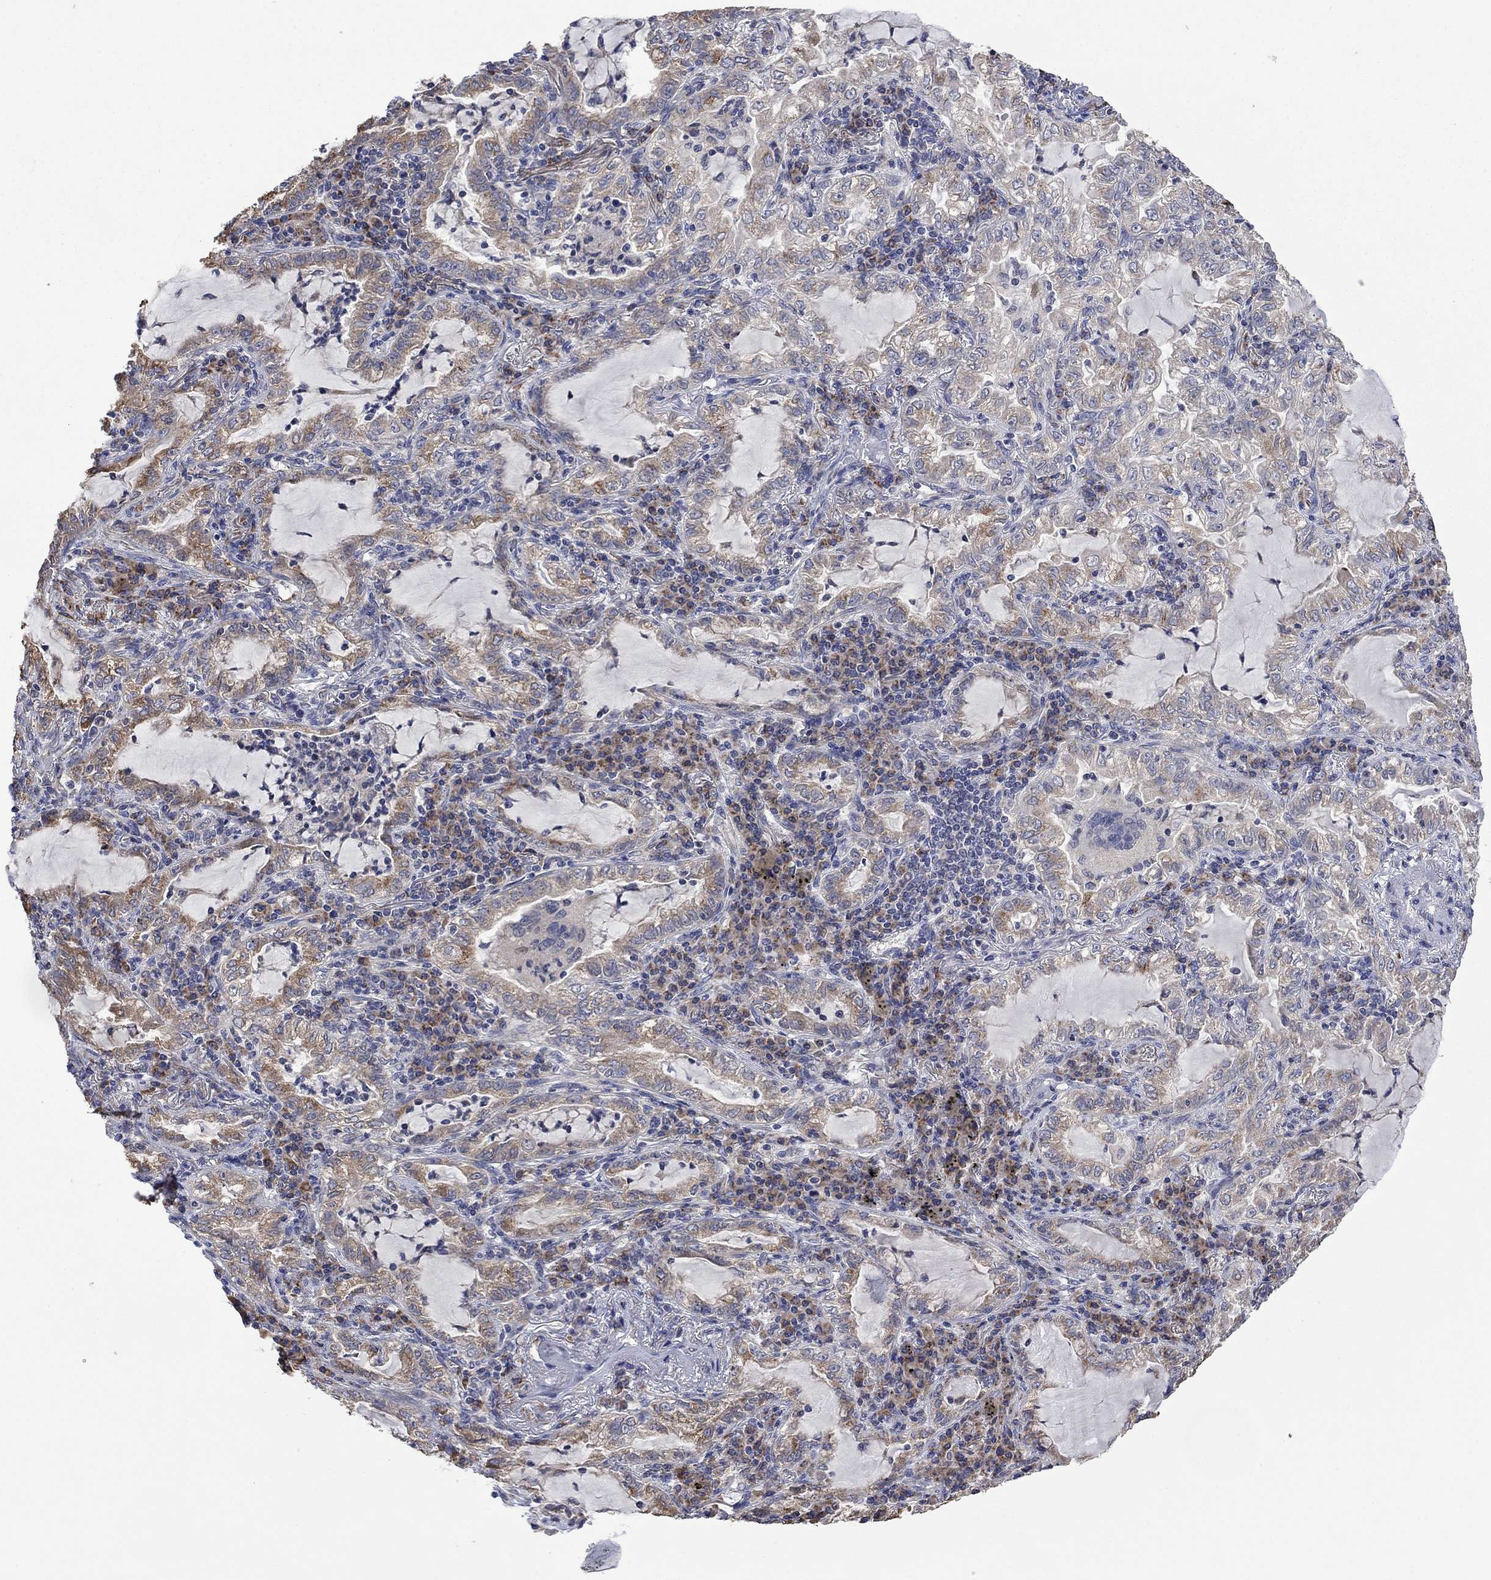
{"staining": {"intensity": "moderate", "quantity": "25%-75%", "location": "cytoplasmic/membranous"}, "tissue": "lung cancer", "cell_type": "Tumor cells", "image_type": "cancer", "snomed": [{"axis": "morphology", "description": "Adenocarcinoma, NOS"}, {"axis": "topography", "description": "Lung"}], "caption": "This histopathology image shows IHC staining of adenocarcinoma (lung), with medium moderate cytoplasmic/membranous staining in approximately 25%-75% of tumor cells.", "gene": "FURIN", "patient": {"sex": "female", "age": 73}}